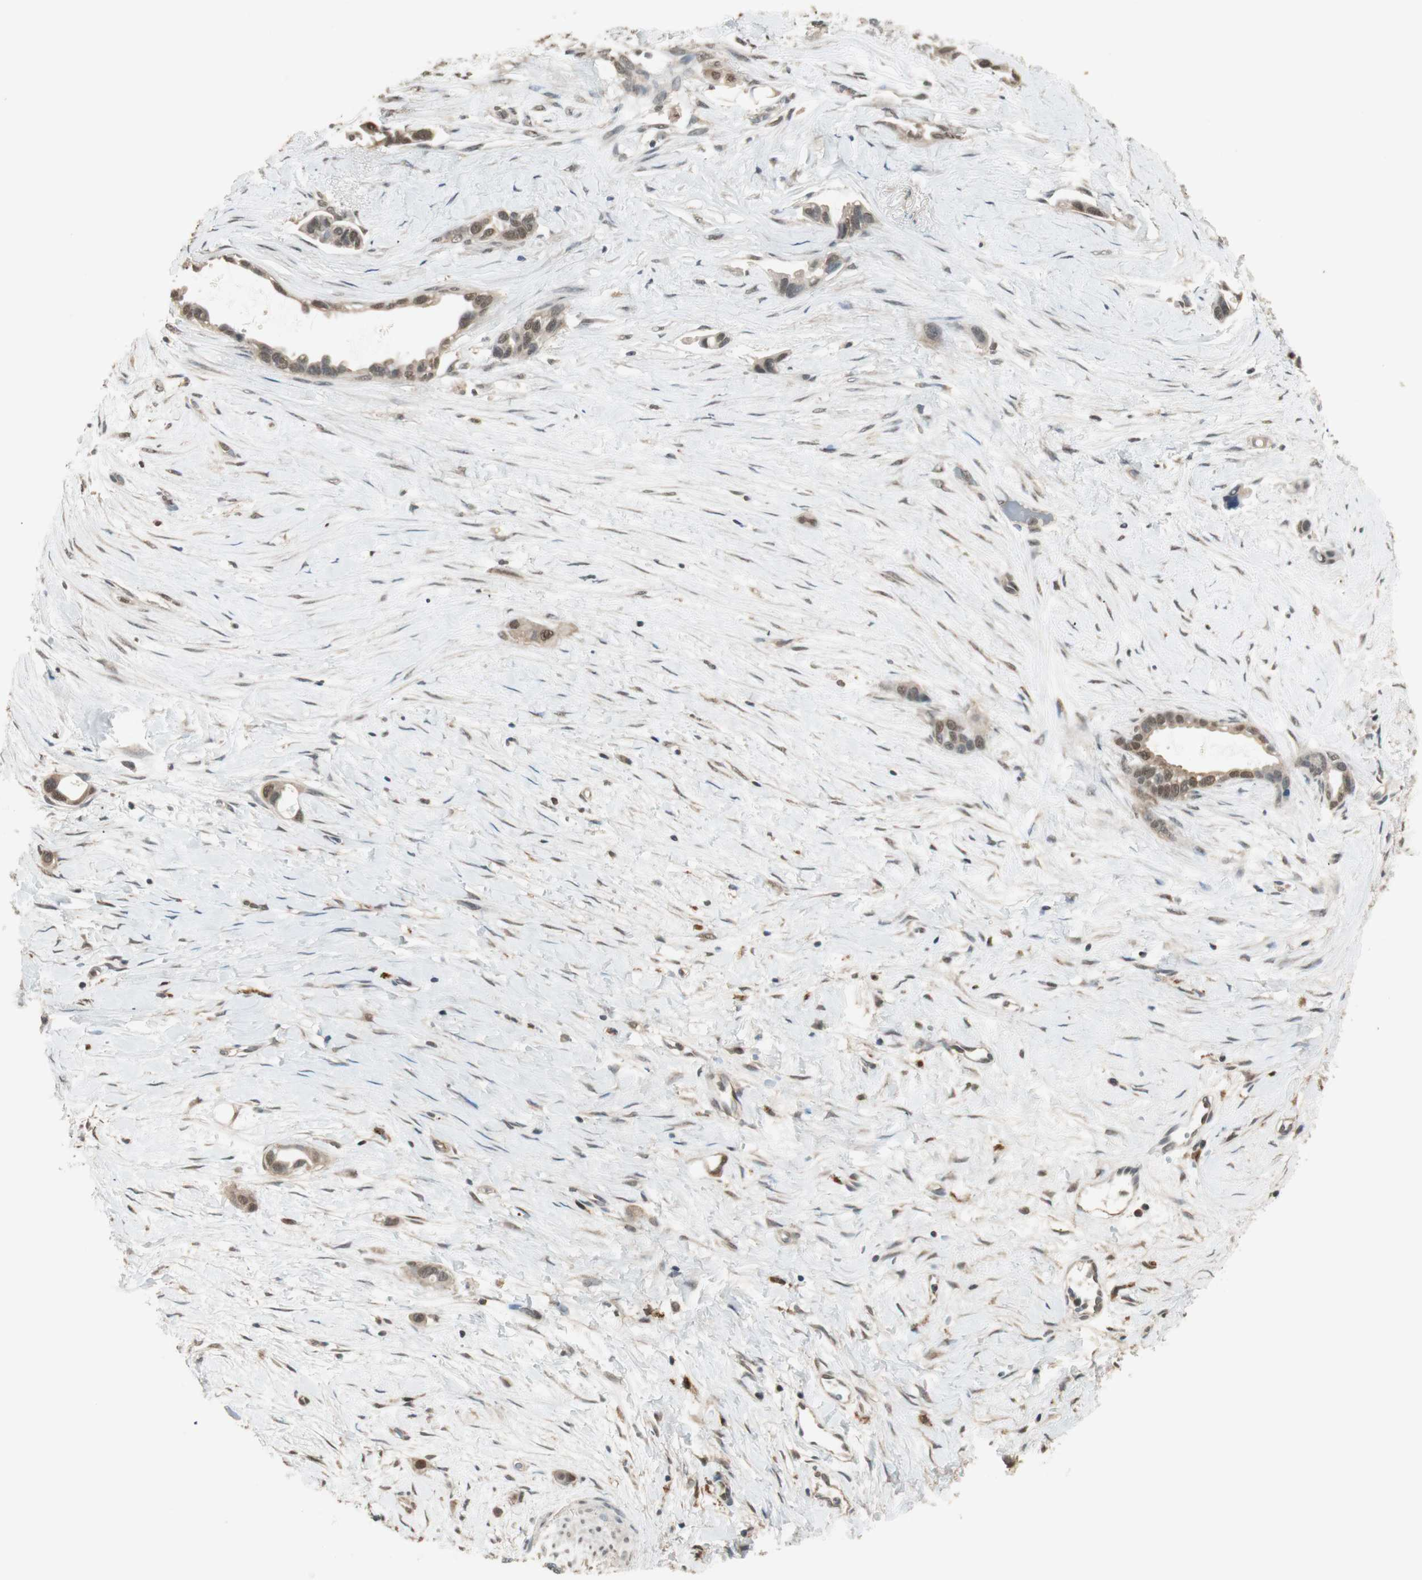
{"staining": {"intensity": "weak", "quantity": "25%-75%", "location": "cytoplasmic/membranous,nuclear"}, "tissue": "liver cancer", "cell_type": "Tumor cells", "image_type": "cancer", "snomed": [{"axis": "morphology", "description": "Cholangiocarcinoma"}, {"axis": "topography", "description": "Liver"}], "caption": "Immunohistochemical staining of human liver cancer (cholangiocarcinoma) shows low levels of weak cytoplasmic/membranous and nuclear protein positivity in about 25%-75% of tumor cells.", "gene": "USP5", "patient": {"sex": "female", "age": 65}}